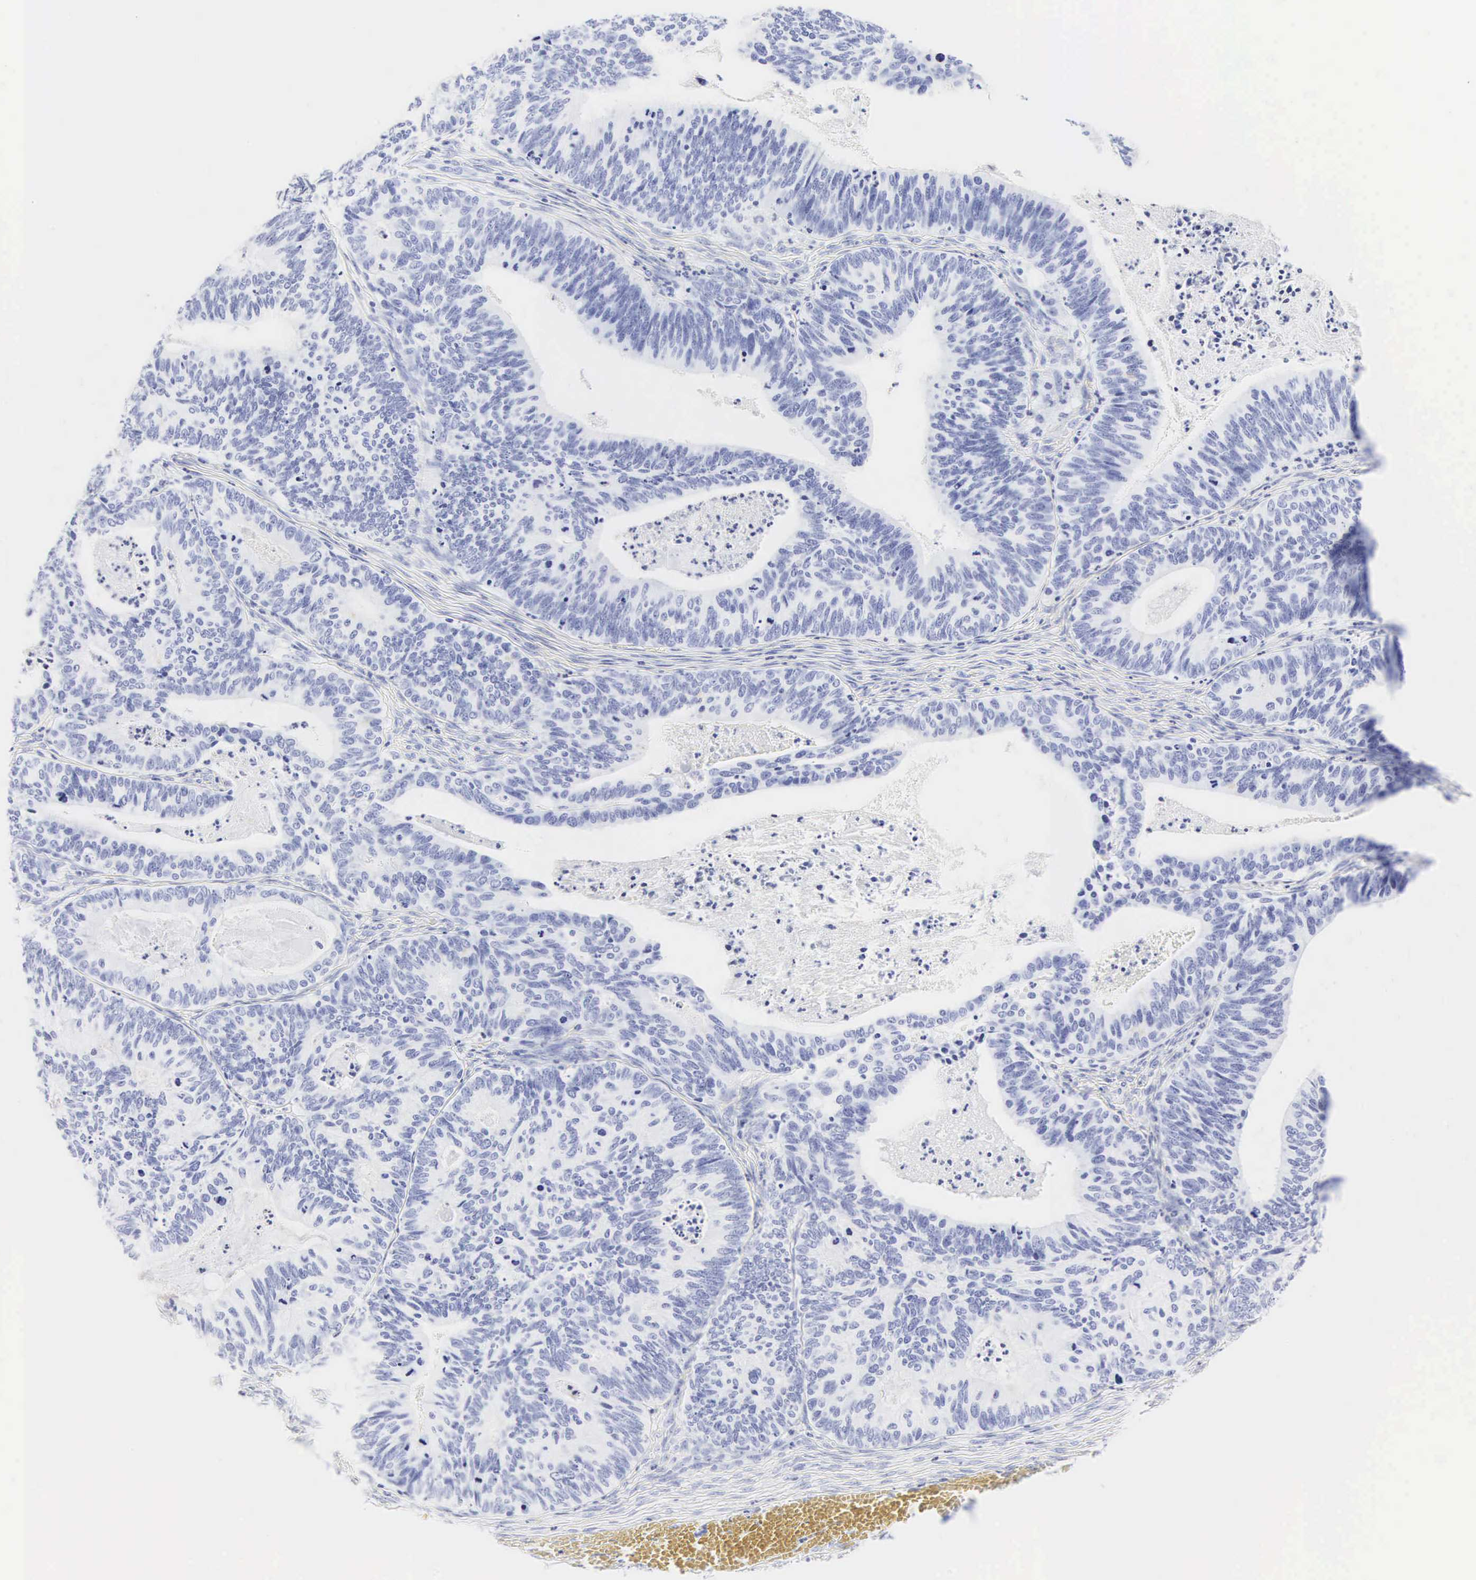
{"staining": {"intensity": "negative", "quantity": "none", "location": "none"}, "tissue": "ovarian cancer", "cell_type": "Tumor cells", "image_type": "cancer", "snomed": [{"axis": "morphology", "description": "Carcinoma, endometroid"}, {"axis": "topography", "description": "Ovary"}], "caption": "A micrograph of ovarian cancer (endometroid carcinoma) stained for a protein demonstrates no brown staining in tumor cells.", "gene": "CGB3", "patient": {"sex": "female", "age": 52}}